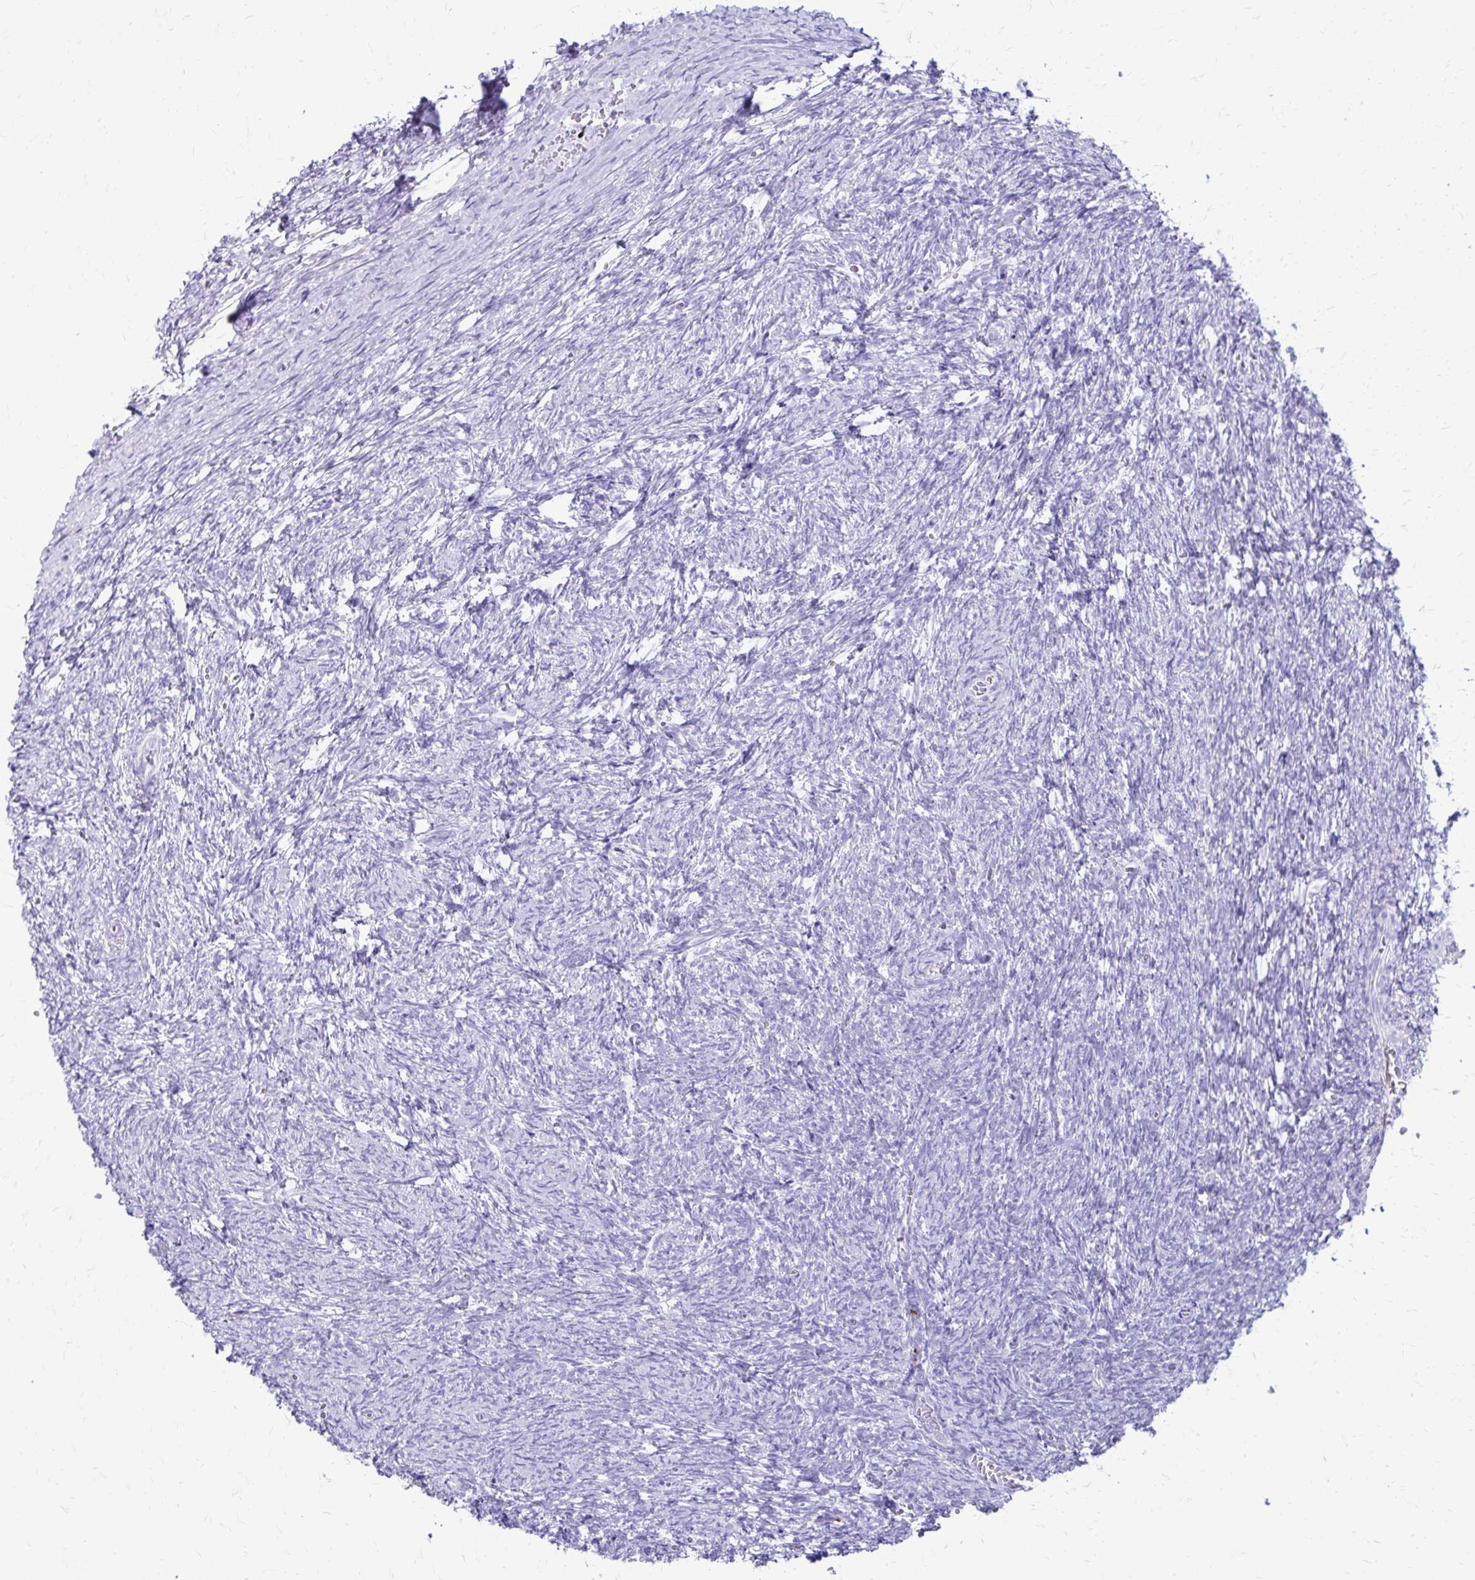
{"staining": {"intensity": "negative", "quantity": "none", "location": "none"}, "tissue": "ovary", "cell_type": "Follicle cells", "image_type": "normal", "snomed": [{"axis": "morphology", "description": "Normal tissue, NOS"}, {"axis": "topography", "description": "Ovary"}], "caption": "Immunohistochemistry (IHC) micrograph of benign ovary stained for a protein (brown), which shows no staining in follicle cells.", "gene": "SATL1", "patient": {"sex": "female", "age": 41}}